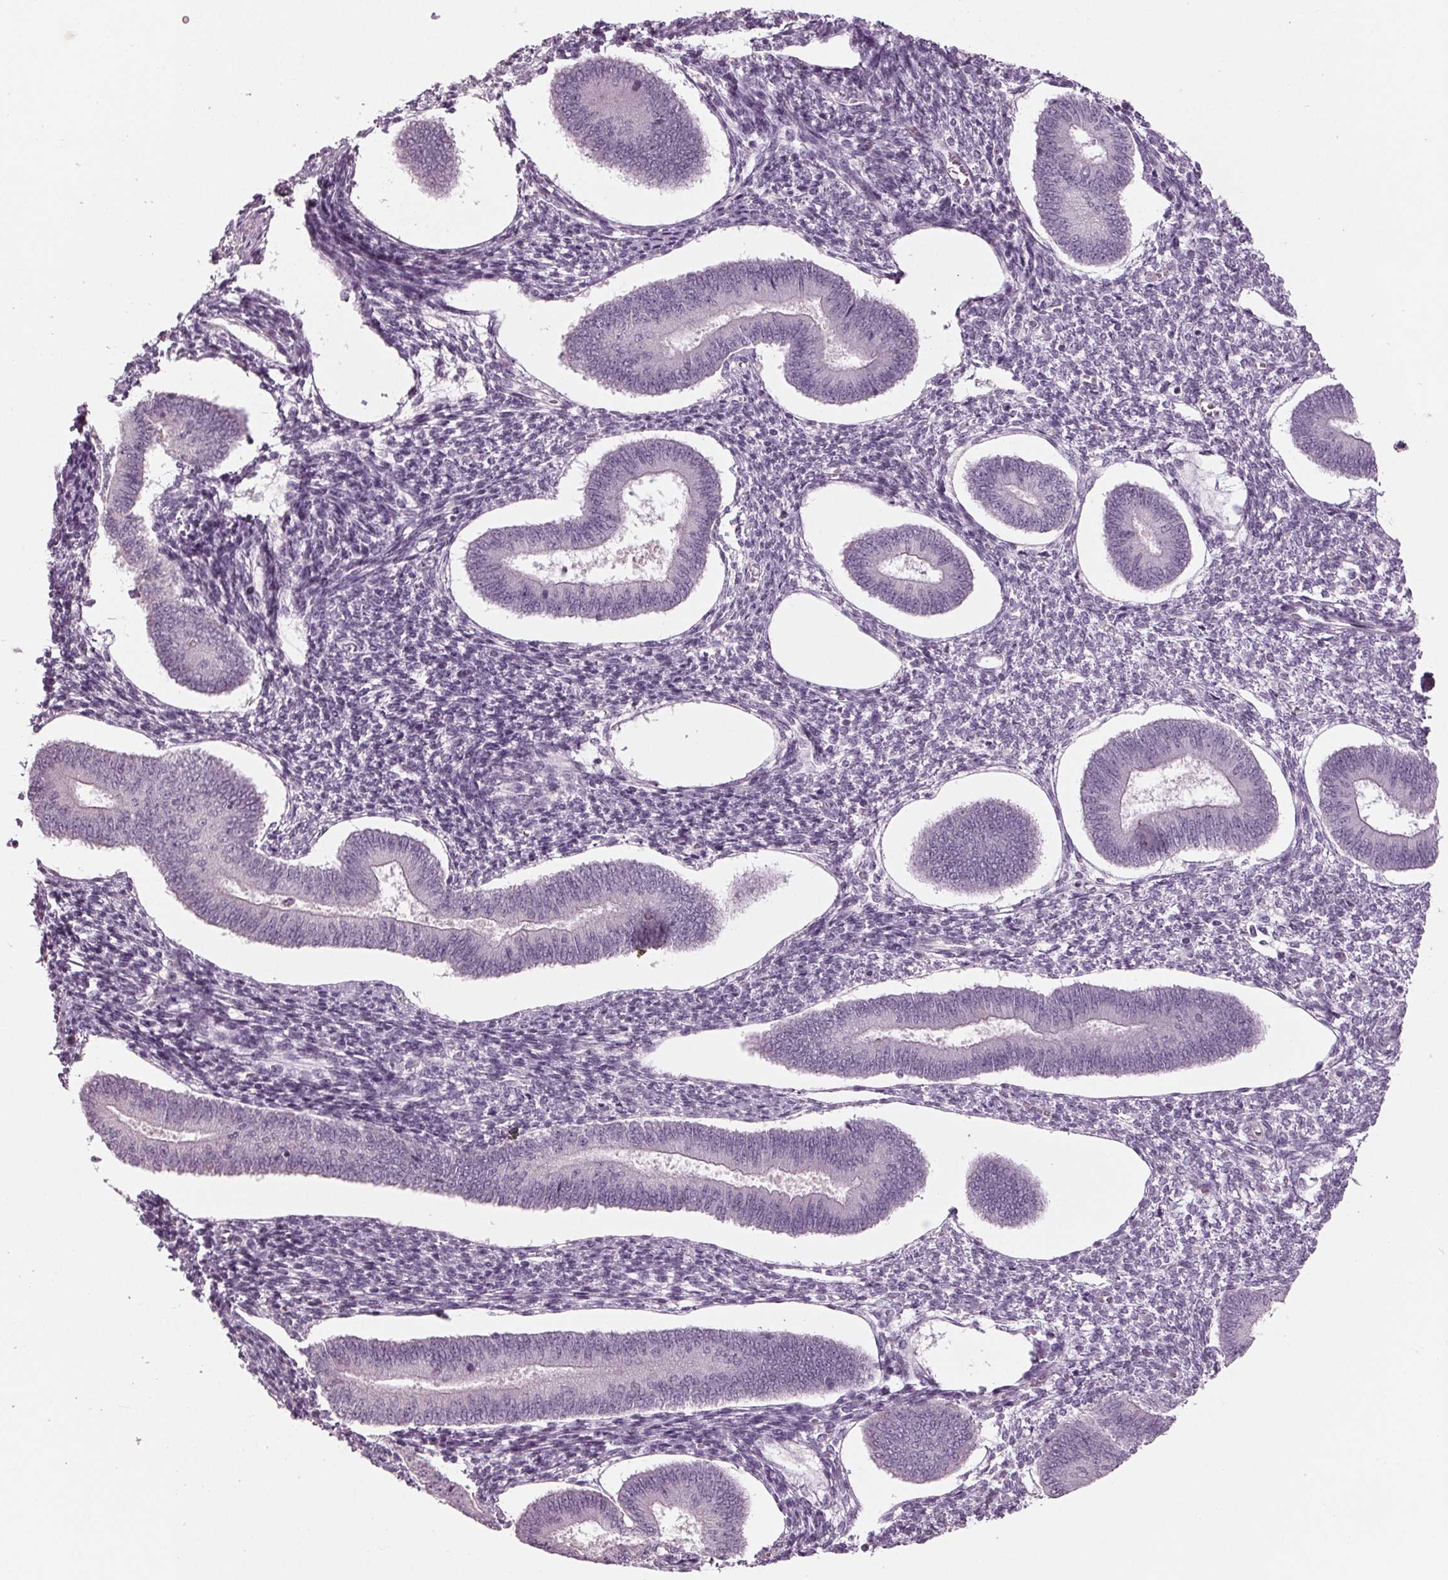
{"staining": {"intensity": "negative", "quantity": "none", "location": "none"}, "tissue": "endometrium", "cell_type": "Cells in endometrial stroma", "image_type": "normal", "snomed": [{"axis": "morphology", "description": "Normal tissue, NOS"}, {"axis": "topography", "description": "Endometrium"}], "caption": "This is a micrograph of IHC staining of benign endometrium, which shows no staining in cells in endometrial stroma. Nuclei are stained in blue.", "gene": "TNNC2", "patient": {"sex": "female", "age": 42}}